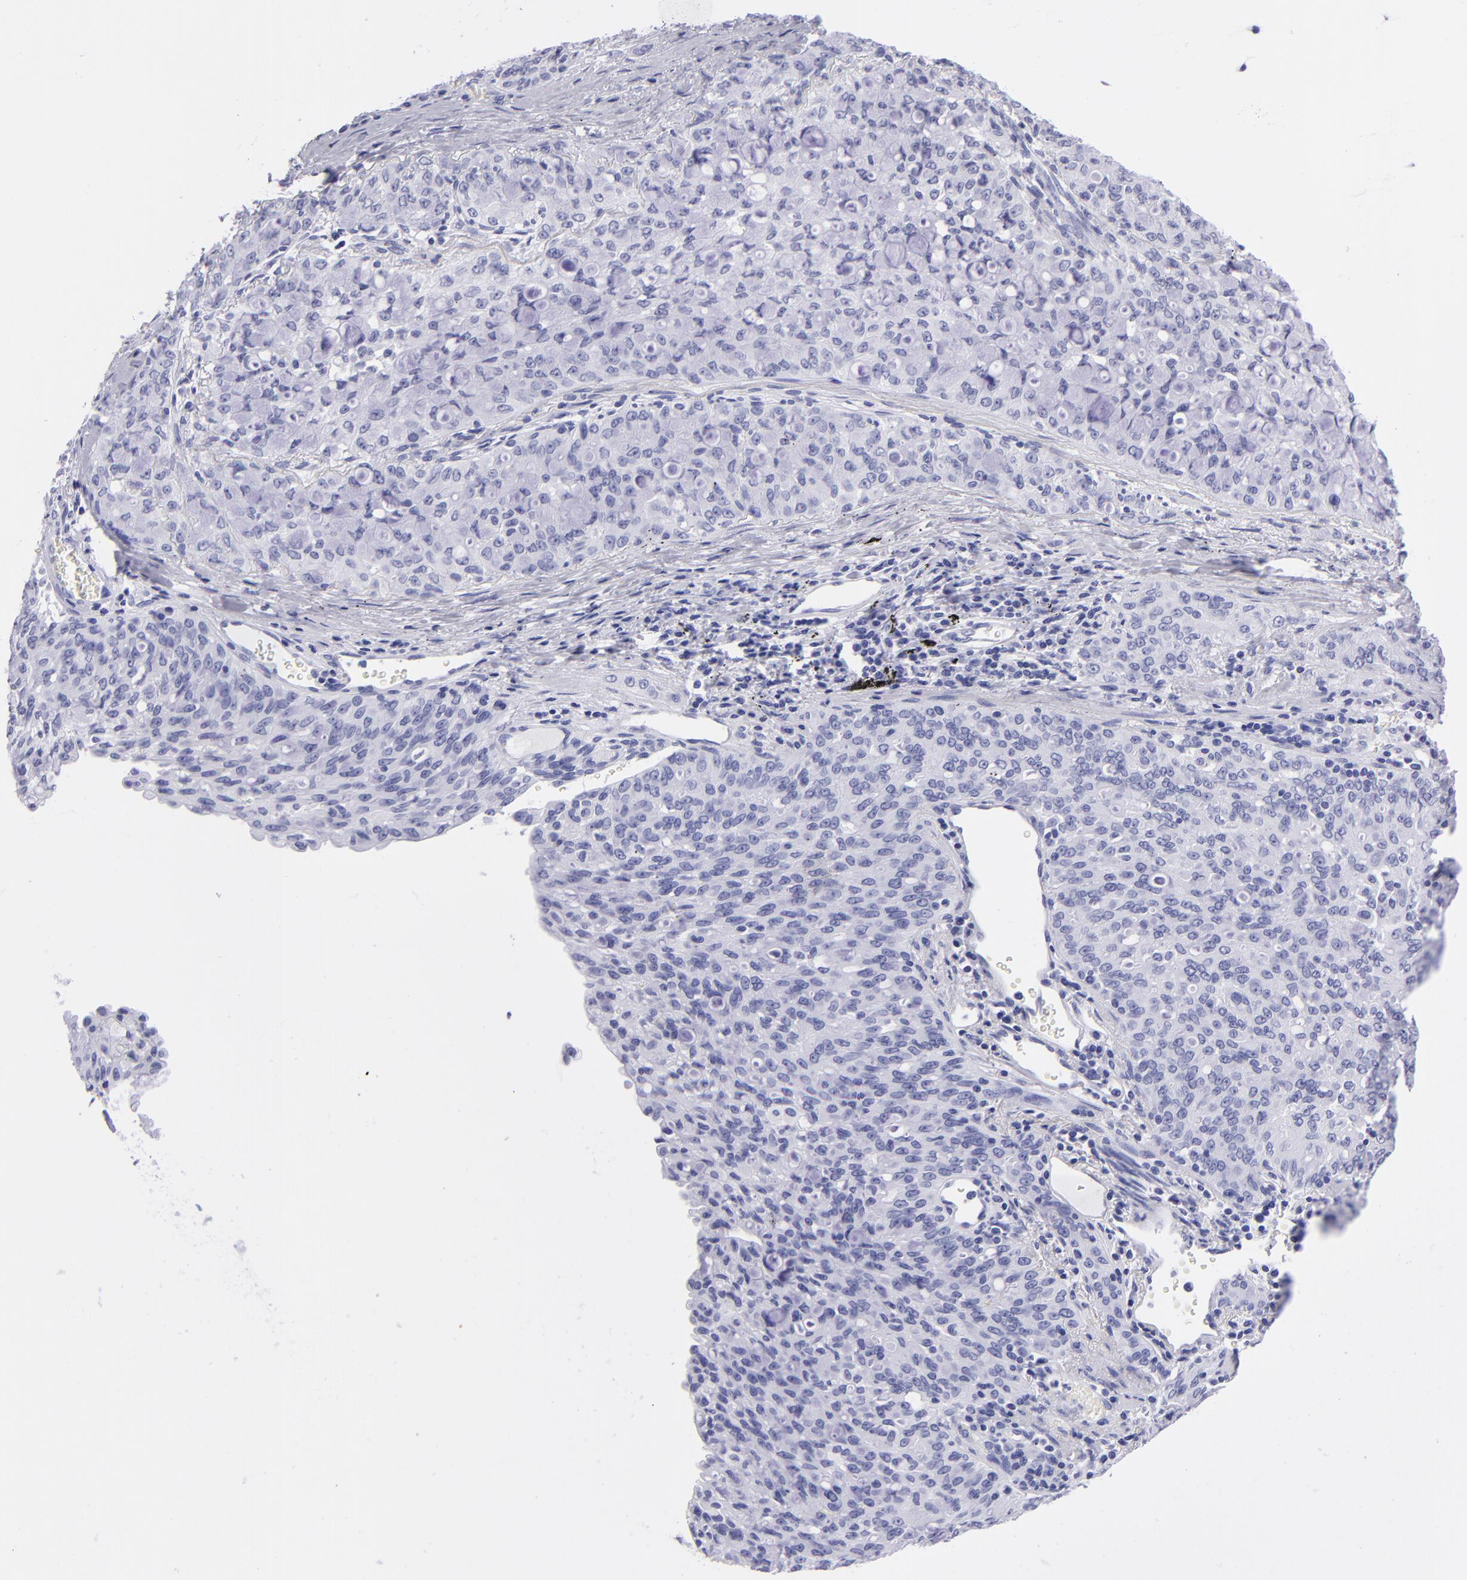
{"staining": {"intensity": "negative", "quantity": "none", "location": "none"}, "tissue": "lung cancer", "cell_type": "Tumor cells", "image_type": "cancer", "snomed": [{"axis": "morphology", "description": "Adenocarcinoma, NOS"}, {"axis": "topography", "description": "Lung"}], "caption": "Adenocarcinoma (lung) stained for a protein using IHC exhibits no expression tumor cells.", "gene": "PVALB", "patient": {"sex": "female", "age": 44}}